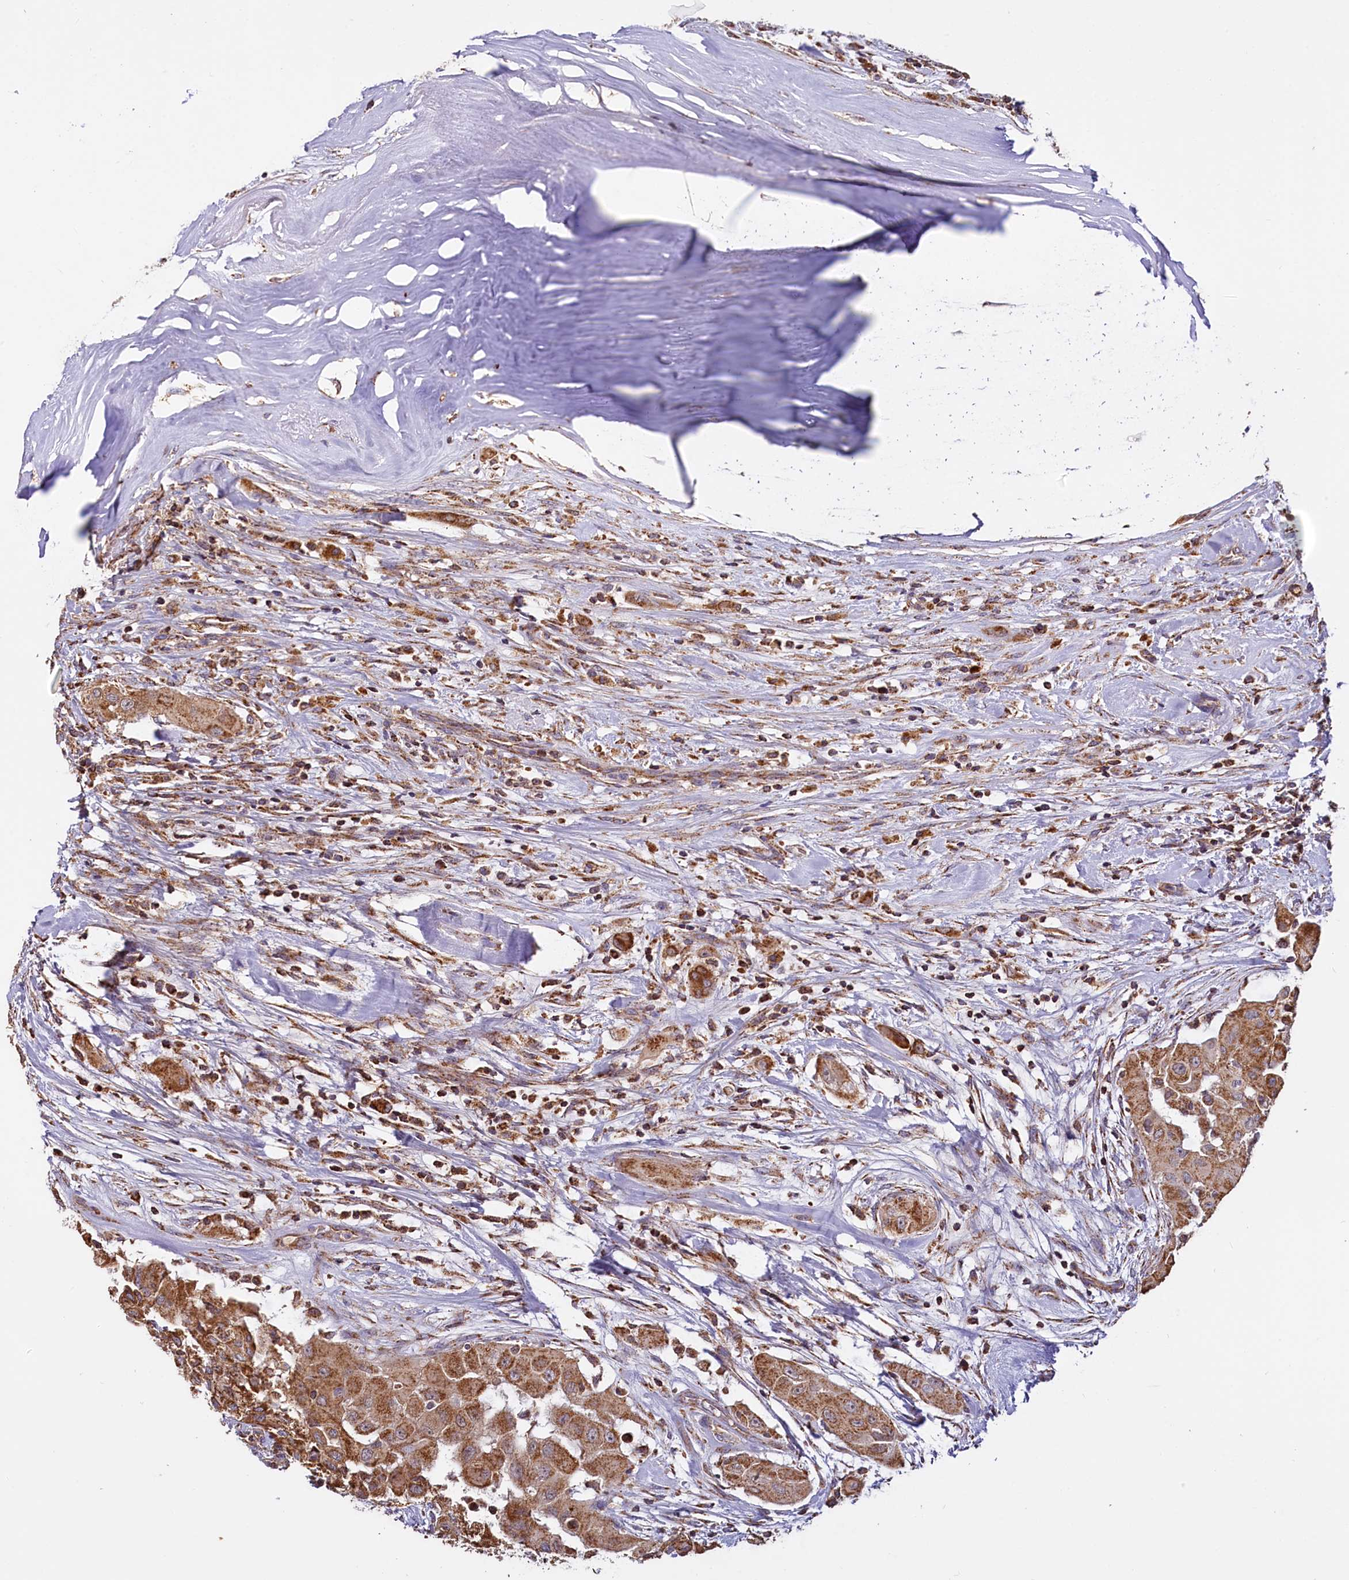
{"staining": {"intensity": "moderate", "quantity": ">75%", "location": "cytoplasmic/membranous"}, "tissue": "thyroid cancer", "cell_type": "Tumor cells", "image_type": "cancer", "snomed": [{"axis": "morphology", "description": "Papillary adenocarcinoma, NOS"}, {"axis": "topography", "description": "Thyroid gland"}], "caption": "This histopathology image demonstrates immunohistochemistry (IHC) staining of human thyroid cancer (papillary adenocarcinoma), with medium moderate cytoplasmic/membranous staining in approximately >75% of tumor cells.", "gene": "NUDT15", "patient": {"sex": "female", "age": 59}}